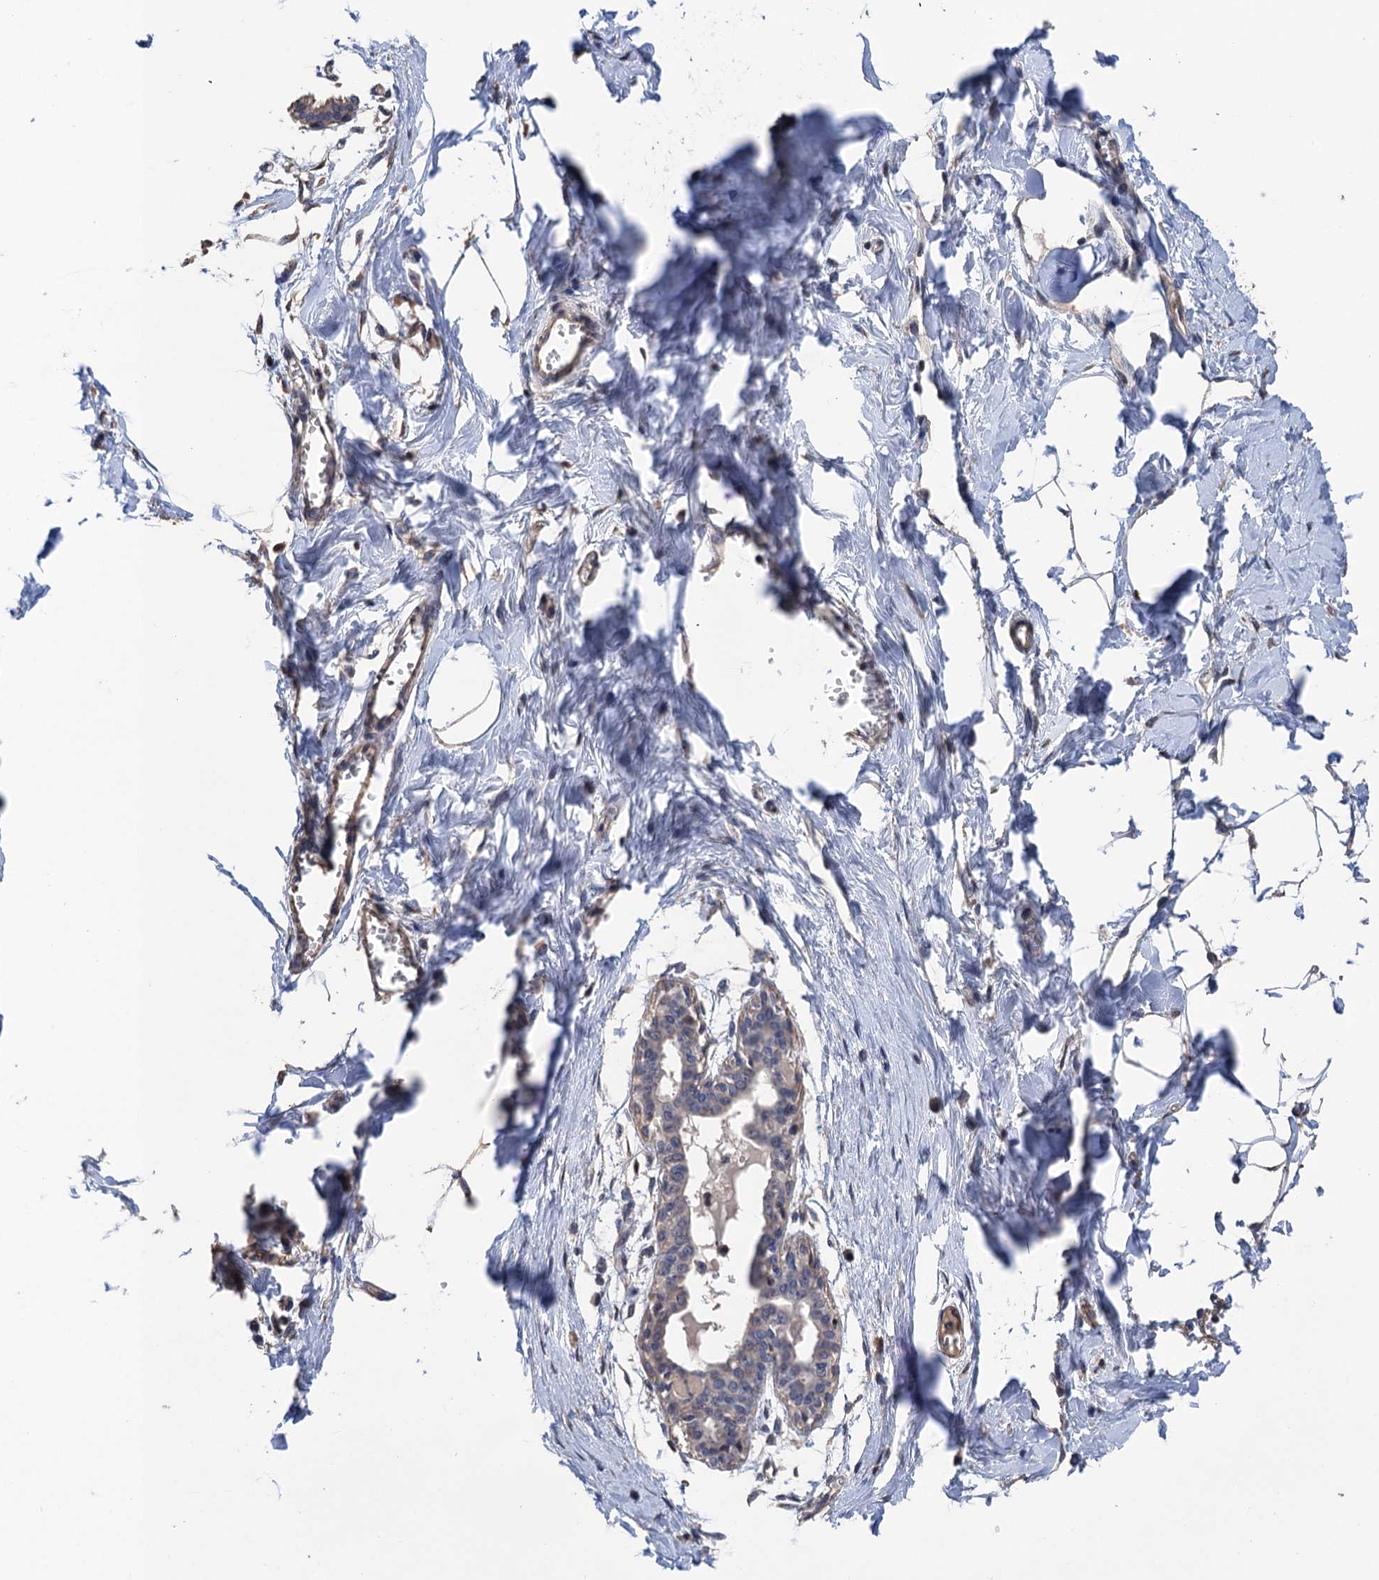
{"staining": {"intensity": "negative", "quantity": "none", "location": "none"}, "tissue": "breast", "cell_type": "Adipocytes", "image_type": "normal", "snomed": [{"axis": "morphology", "description": "Normal tissue, NOS"}, {"axis": "topography", "description": "Breast"}], "caption": "Normal breast was stained to show a protein in brown. There is no significant positivity in adipocytes. (Immunohistochemistry (ihc), brightfield microscopy, high magnification).", "gene": "ART5", "patient": {"sex": "female", "age": 27}}